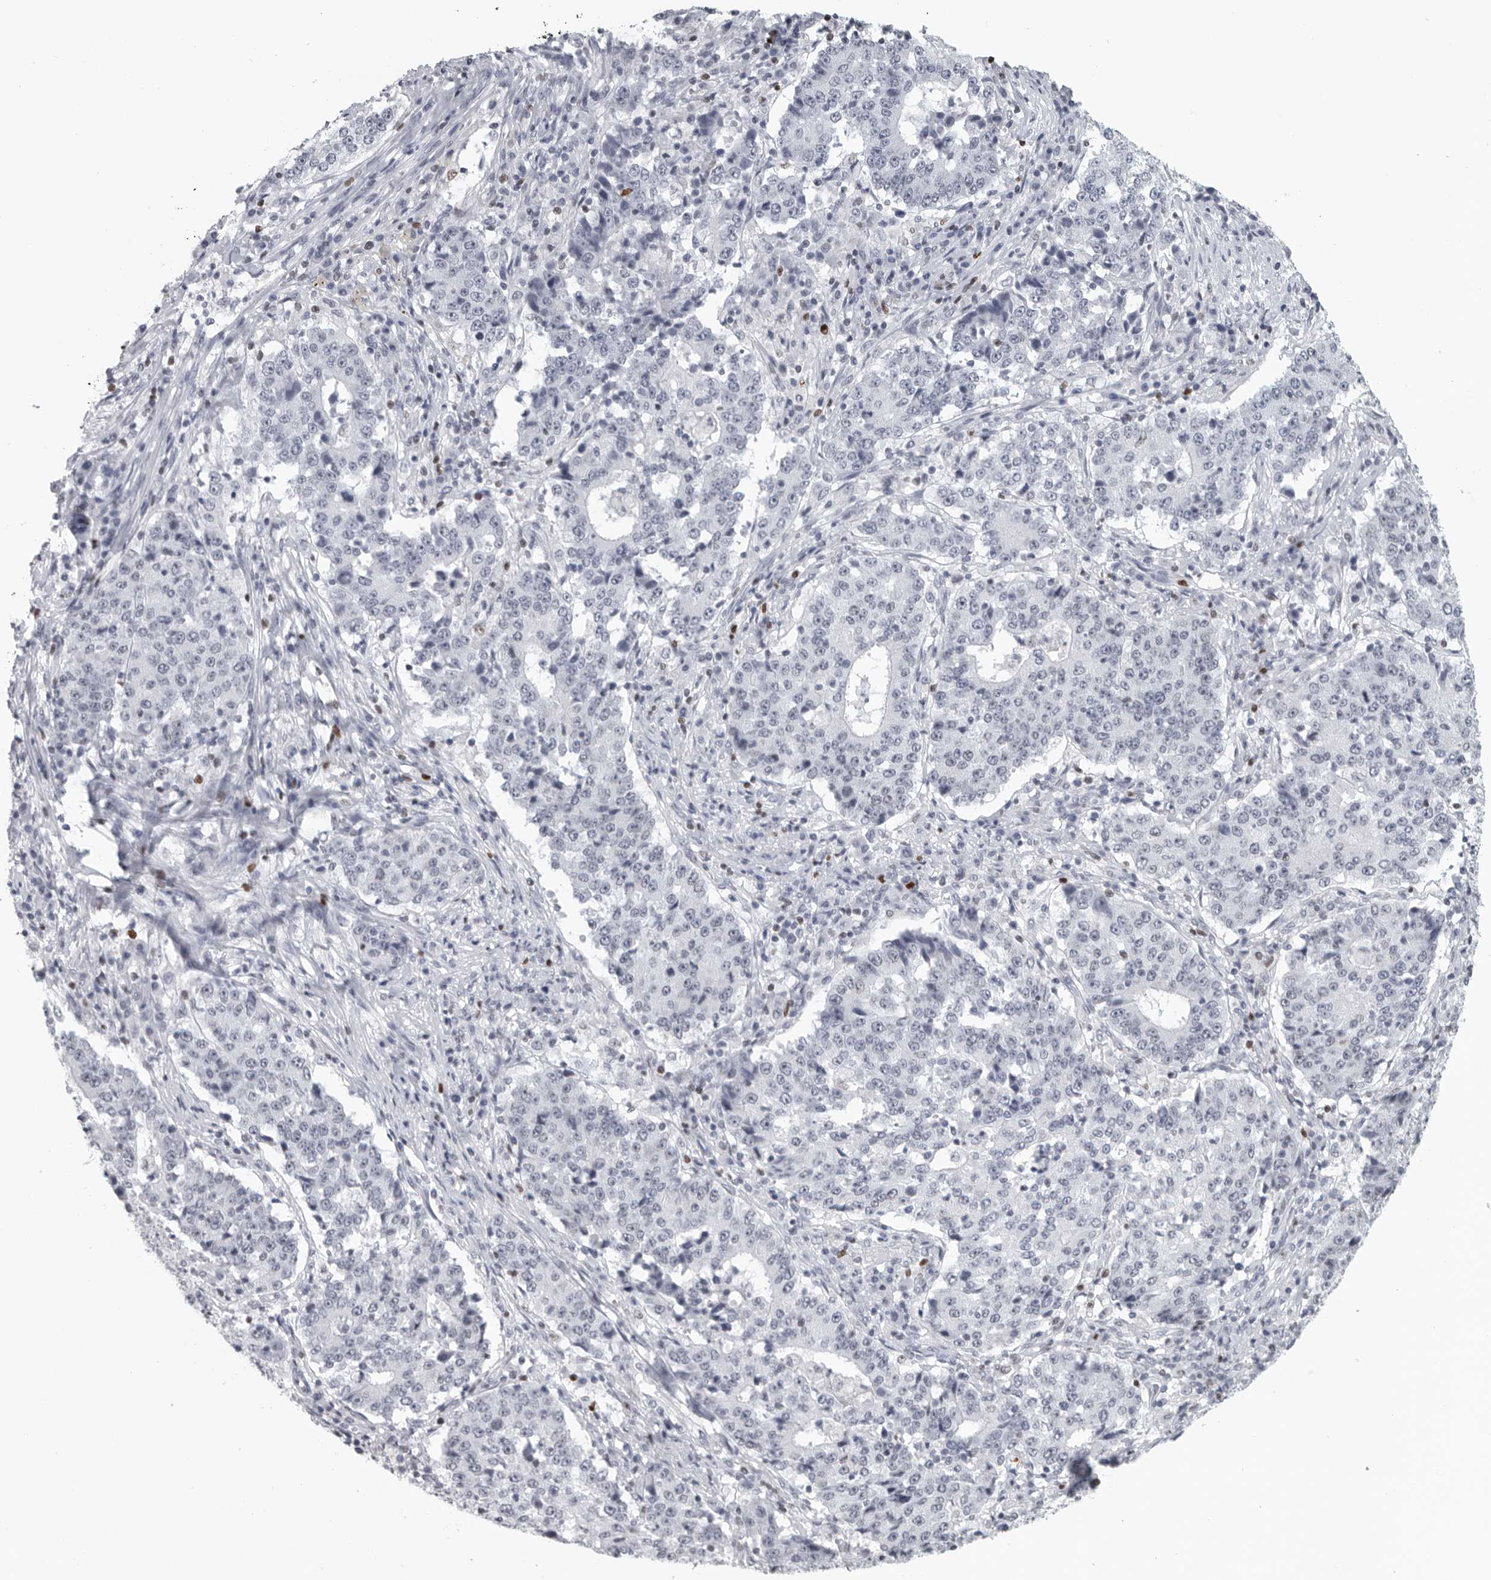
{"staining": {"intensity": "negative", "quantity": "none", "location": "none"}, "tissue": "stomach cancer", "cell_type": "Tumor cells", "image_type": "cancer", "snomed": [{"axis": "morphology", "description": "Adenocarcinoma, NOS"}, {"axis": "topography", "description": "Stomach"}], "caption": "Immunohistochemistry image of human stomach cancer stained for a protein (brown), which displays no positivity in tumor cells.", "gene": "SATB2", "patient": {"sex": "male", "age": 59}}